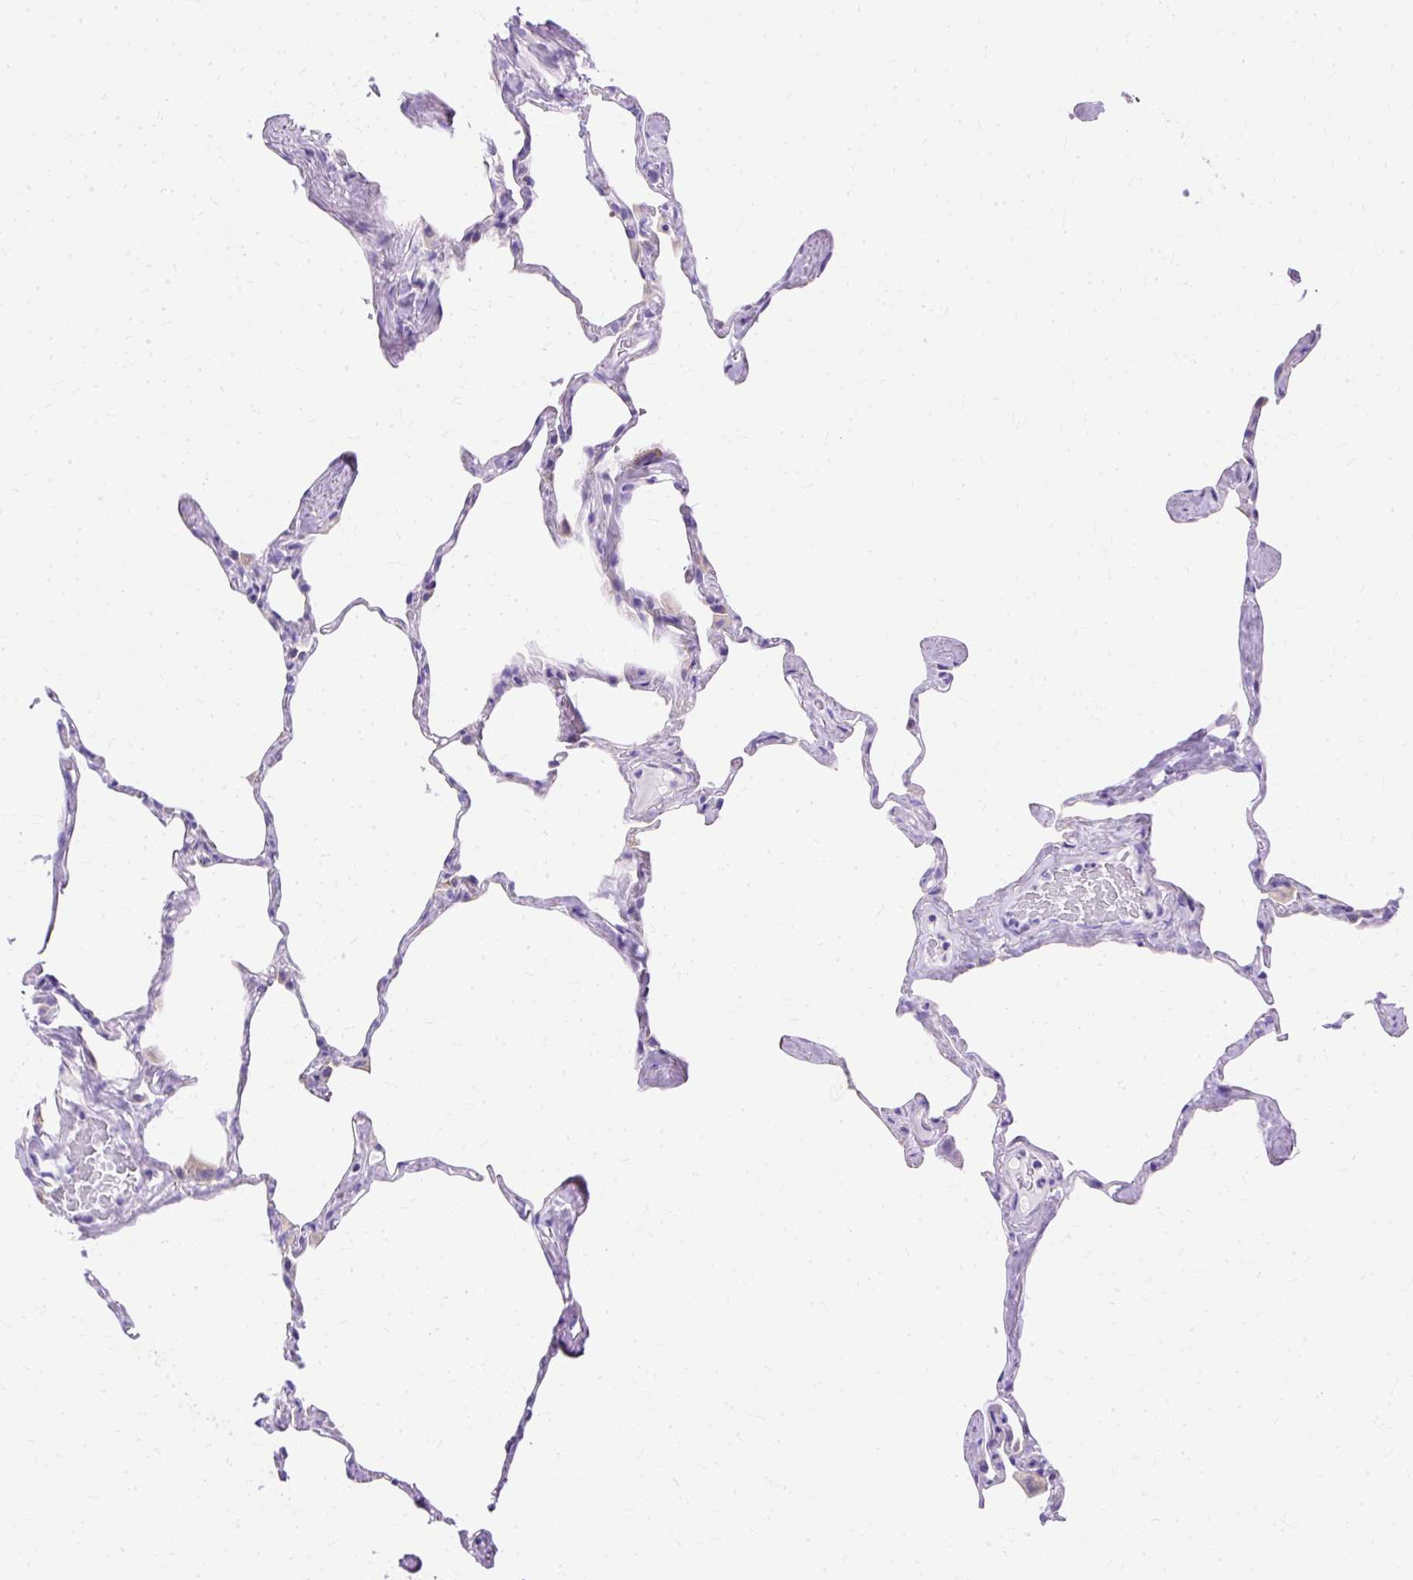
{"staining": {"intensity": "negative", "quantity": "none", "location": "none"}, "tissue": "lung", "cell_type": "Alveolar cells", "image_type": "normal", "snomed": [{"axis": "morphology", "description": "Normal tissue, NOS"}, {"axis": "topography", "description": "Lung"}], "caption": "This is an immunohistochemistry micrograph of unremarkable human lung. There is no staining in alveolar cells.", "gene": "MYO6", "patient": {"sex": "male", "age": 65}}